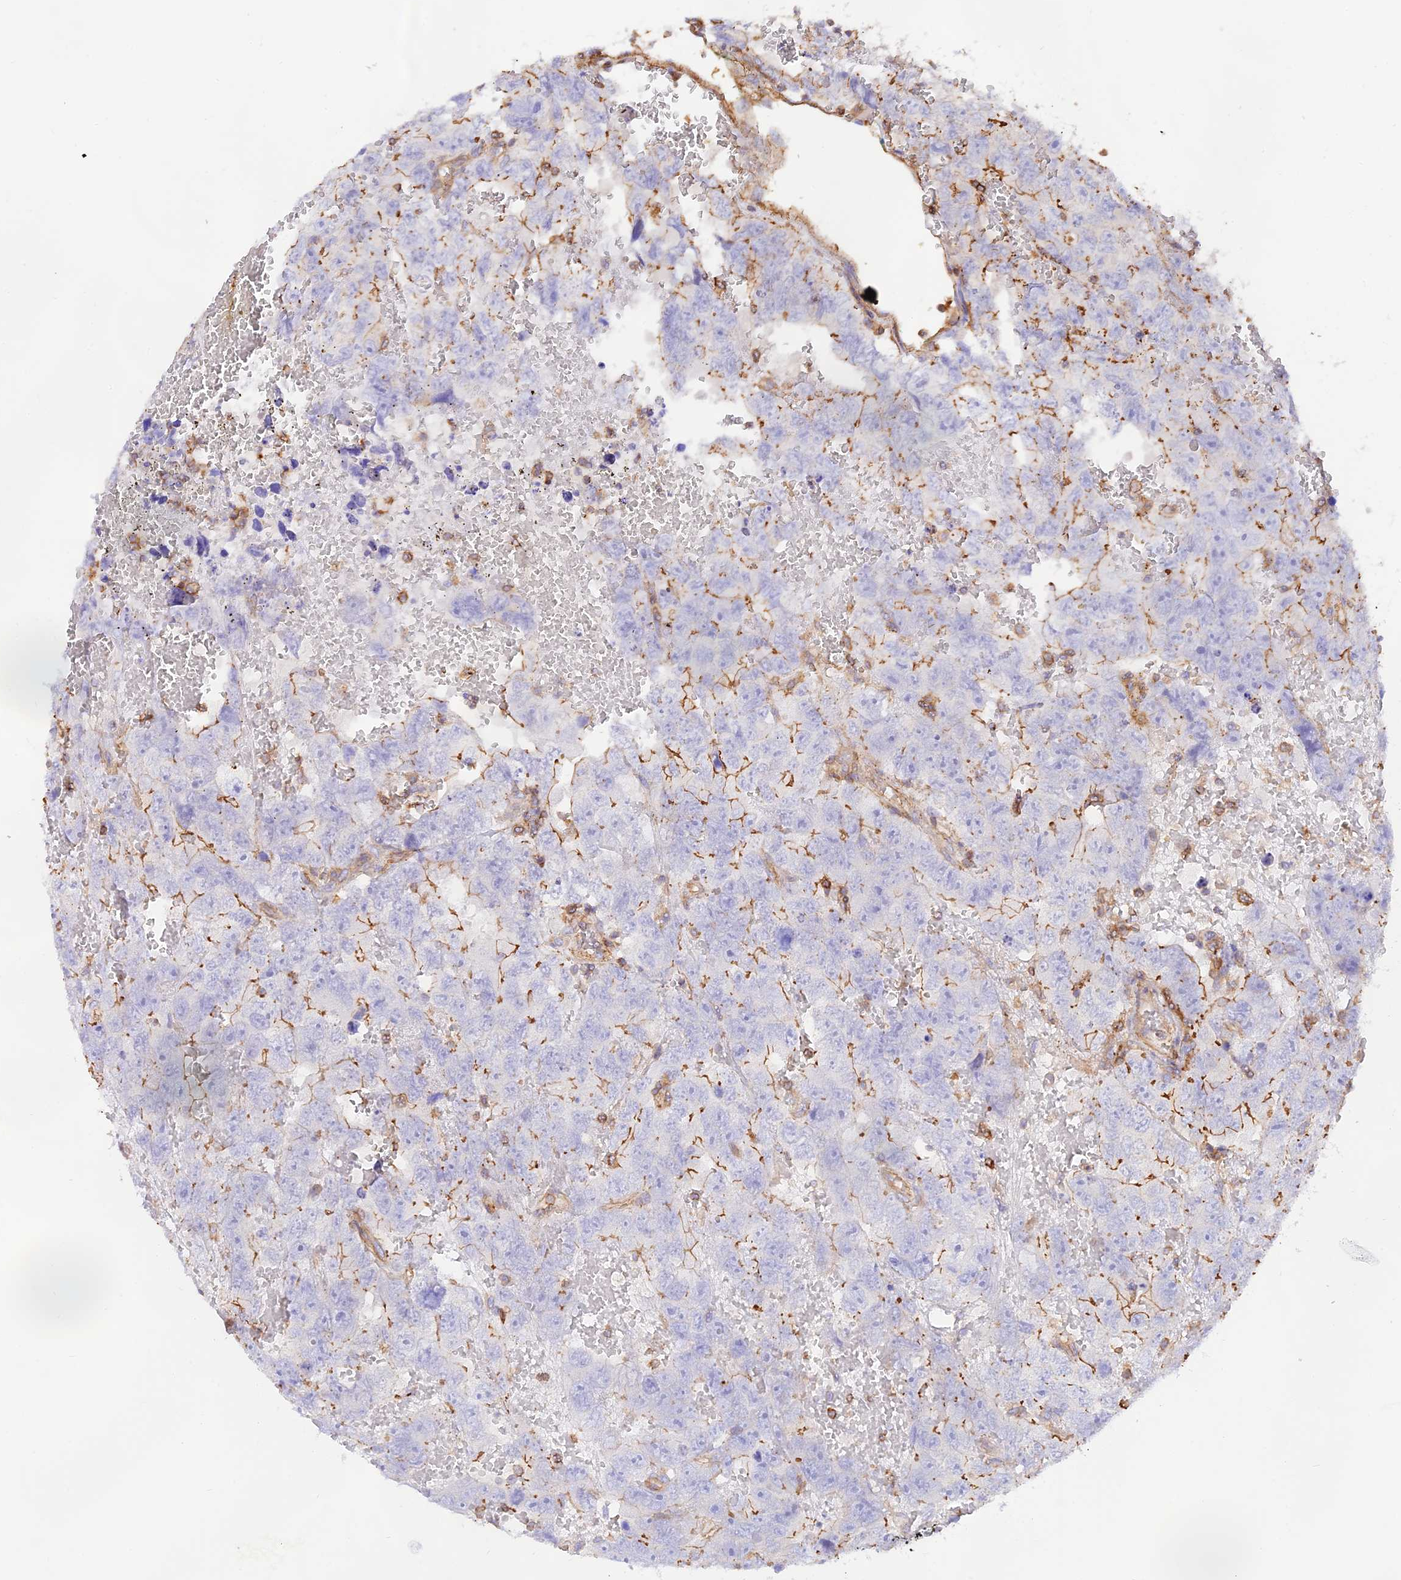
{"staining": {"intensity": "moderate", "quantity": "<25%", "location": "cytoplasmic/membranous"}, "tissue": "testis cancer", "cell_type": "Tumor cells", "image_type": "cancer", "snomed": [{"axis": "morphology", "description": "Carcinoma, Embryonal, NOS"}, {"axis": "topography", "description": "Testis"}], "caption": "This histopathology image reveals immunohistochemistry (IHC) staining of human testis embryonal carcinoma, with low moderate cytoplasmic/membranous staining in approximately <25% of tumor cells.", "gene": "DENND1C", "patient": {"sex": "male", "age": 45}}